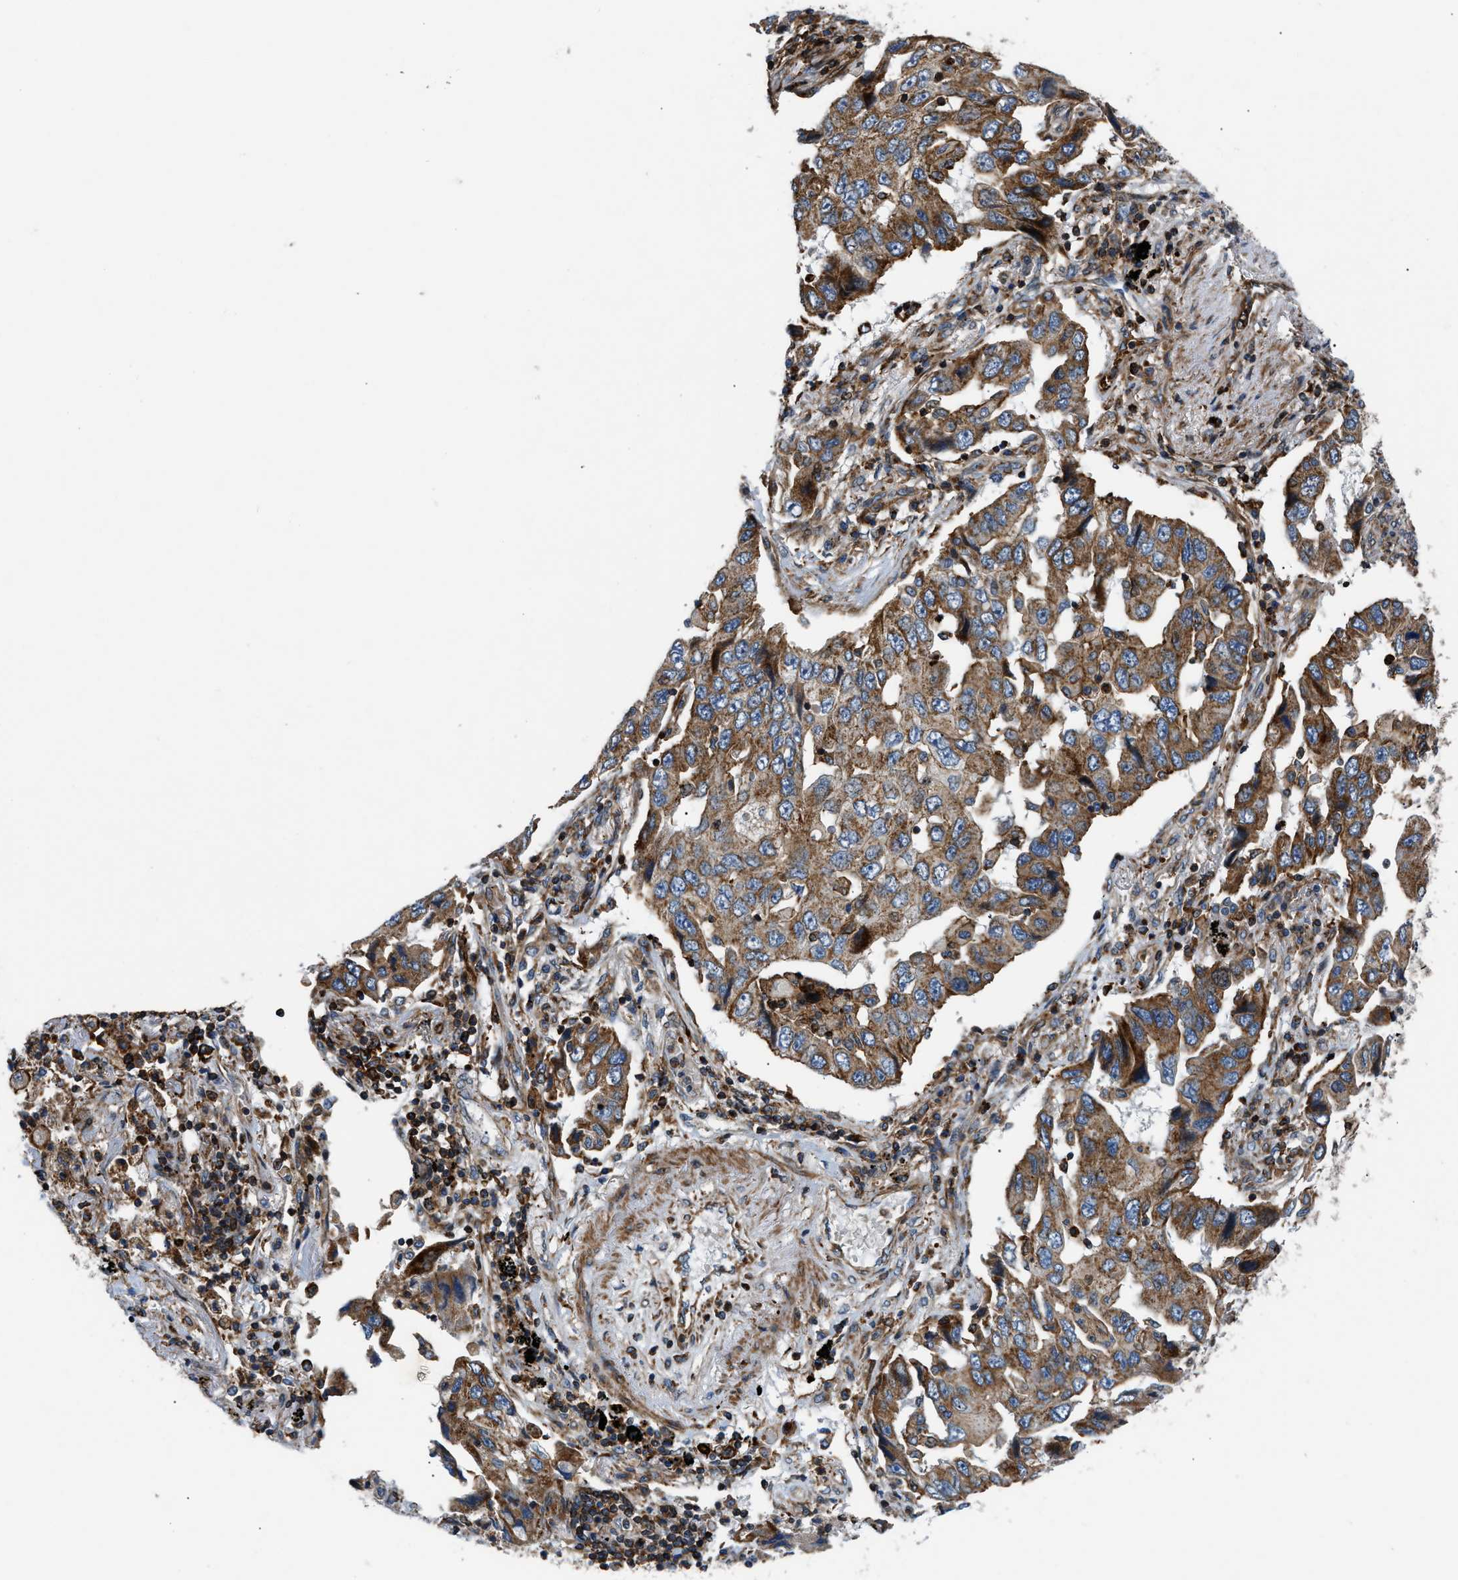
{"staining": {"intensity": "moderate", "quantity": ">75%", "location": "cytoplasmic/membranous"}, "tissue": "lung cancer", "cell_type": "Tumor cells", "image_type": "cancer", "snomed": [{"axis": "morphology", "description": "Adenocarcinoma, NOS"}, {"axis": "topography", "description": "Lung"}], "caption": "Immunohistochemistry (IHC) image of neoplastic tissue: lung adenocarcinoma stained using immunohistochemistry displays medium levels of moderate protein expression localized specifically in the cytoplasmic/membranous of tumor cells, appearing as a cytoplasmic/membranous brown color.", "gene": "DHODH", "patient": {"sex": "female", "age": 65}}